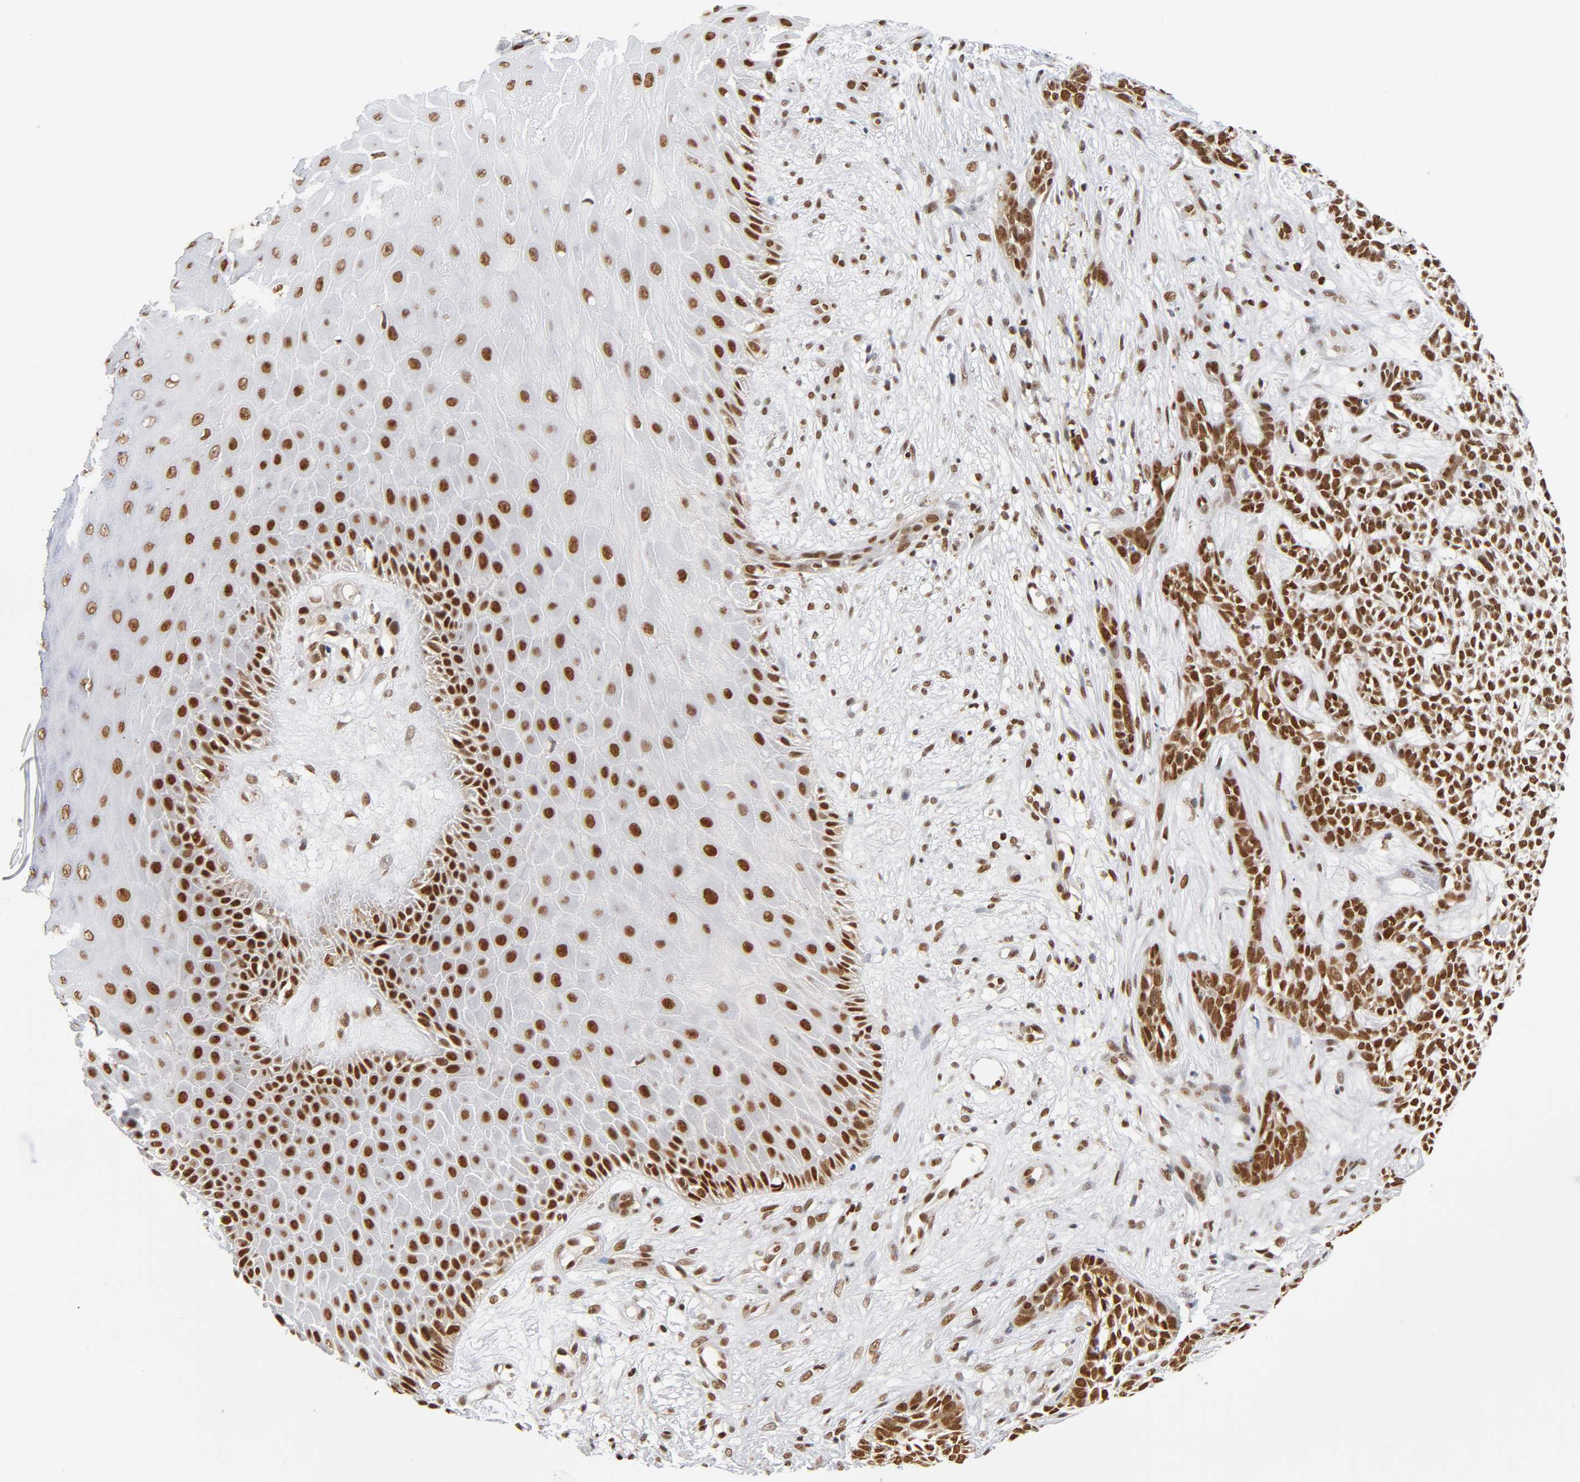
{"staining": {"intensity": "strong", "quantity": ">75%", "location": "nuclear"}, "tissue": "skin cancer", "cell_type": "Tumor cells", "image_type": "cancer", "snomed": [{"axis": "morphology", "description": "Basal cell carcinoma"}, {"axis": "topography", "description": "Skin"}], "caption": "Basal cell carcinoma (skin) tissue exhibits strong nuclear expression in approximately >75% of tumor cells (DAB = brown stain, brightfield microscopy at high magnification).", "gene": "ILKAP", "patient": {"sex": "female", "age": 84}}